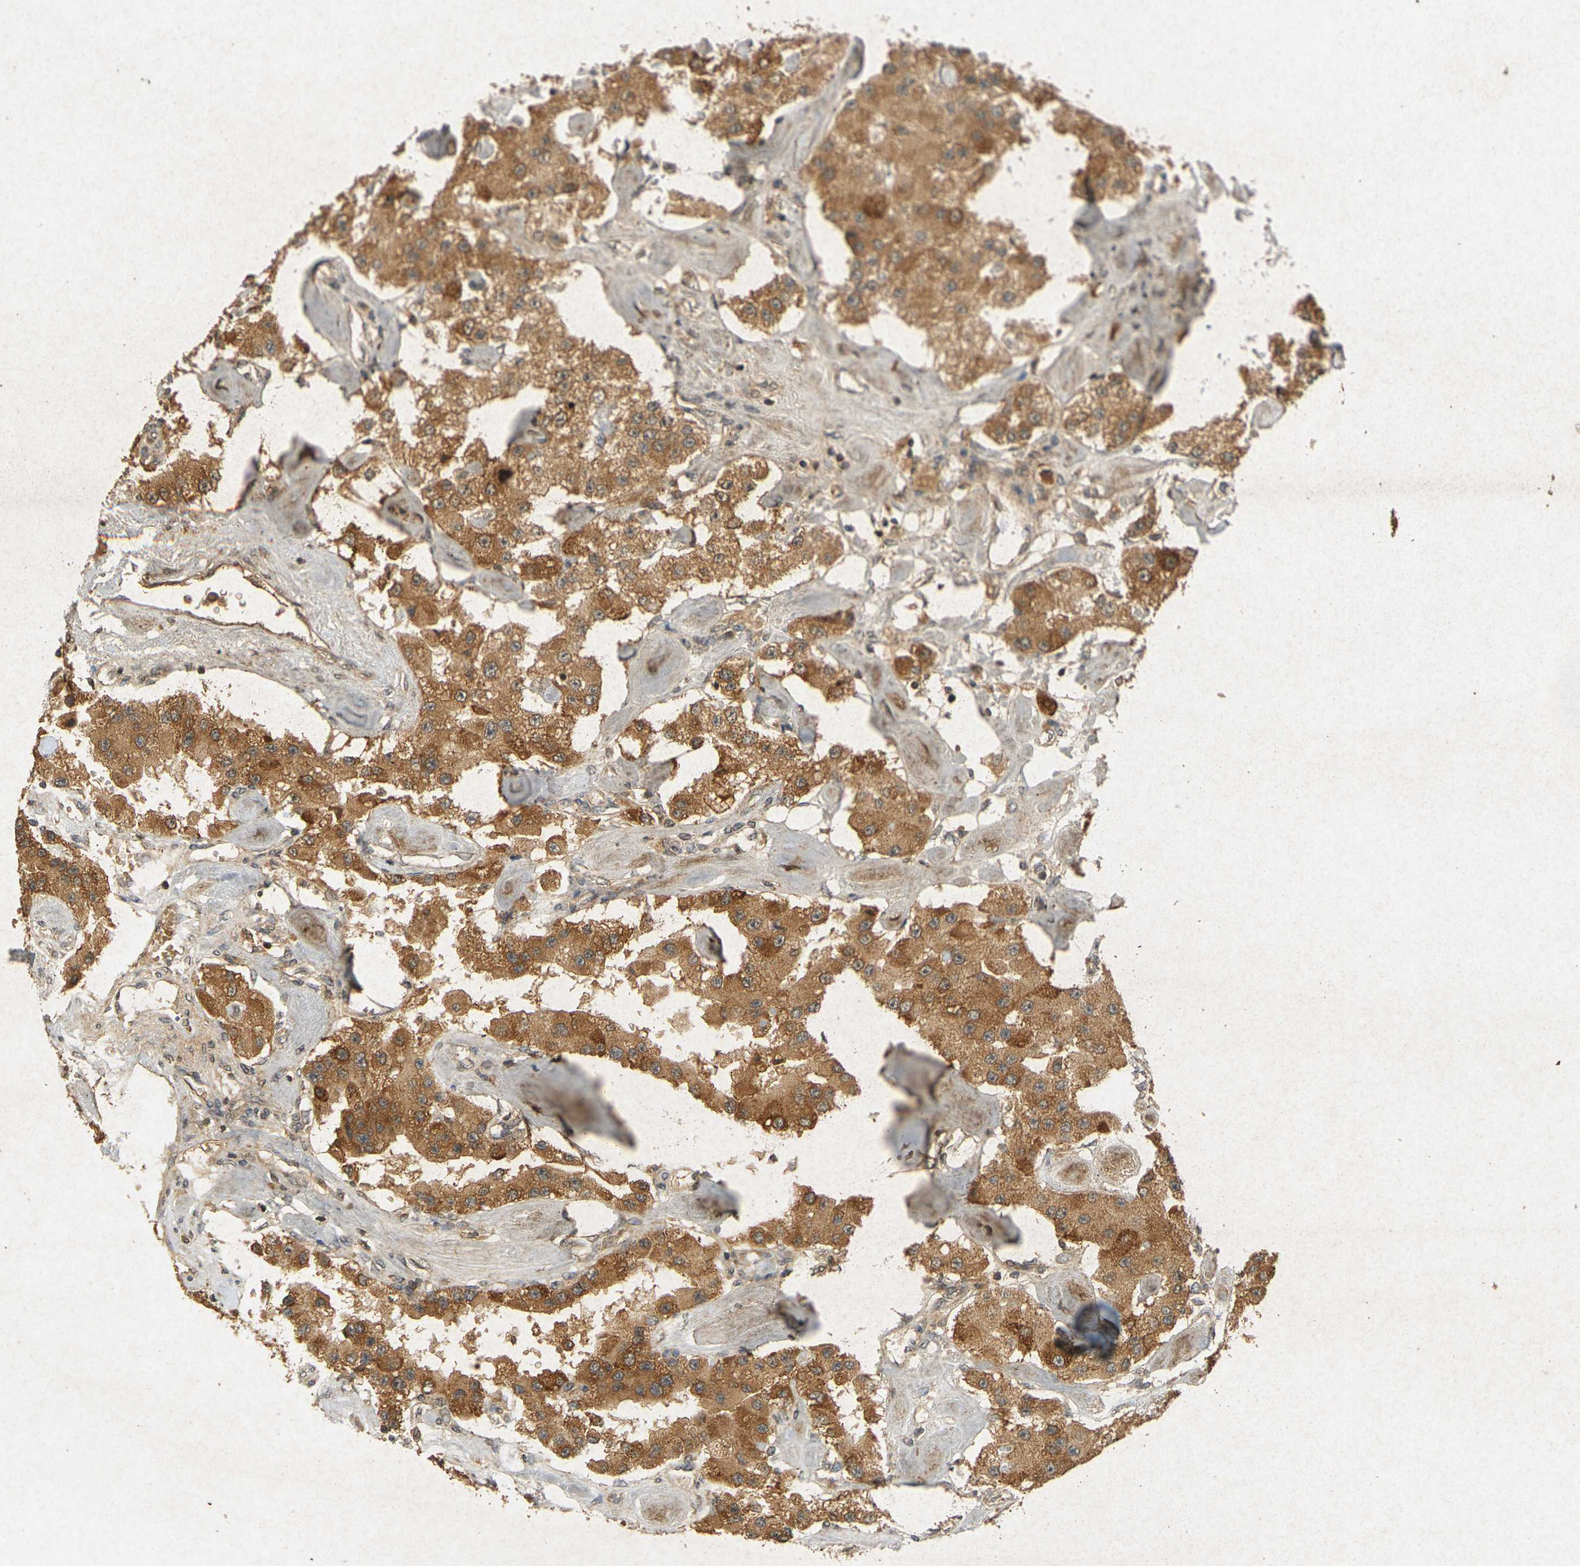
{"staining": {"intensity": "moderate", "quantity": ">75%", "location": "cytoplasmic/membranous"}, "tissue": "carcinoid", "cell_type": "Tumor cells", "image_type": "cancer", "snomed": [{"axis": "morphology", "description": "Carcinoid, malignant, NOS"}, {"axis": "topography", "description": "Pancreas"}], "caption": "A photomicrograph of human carcinoid stained for a protein exhibits moderate cytoplasmic/membranous brown staining in tumor cells.", "gene": "ERN1", "patient": {"sex": "male", "age": 41}}